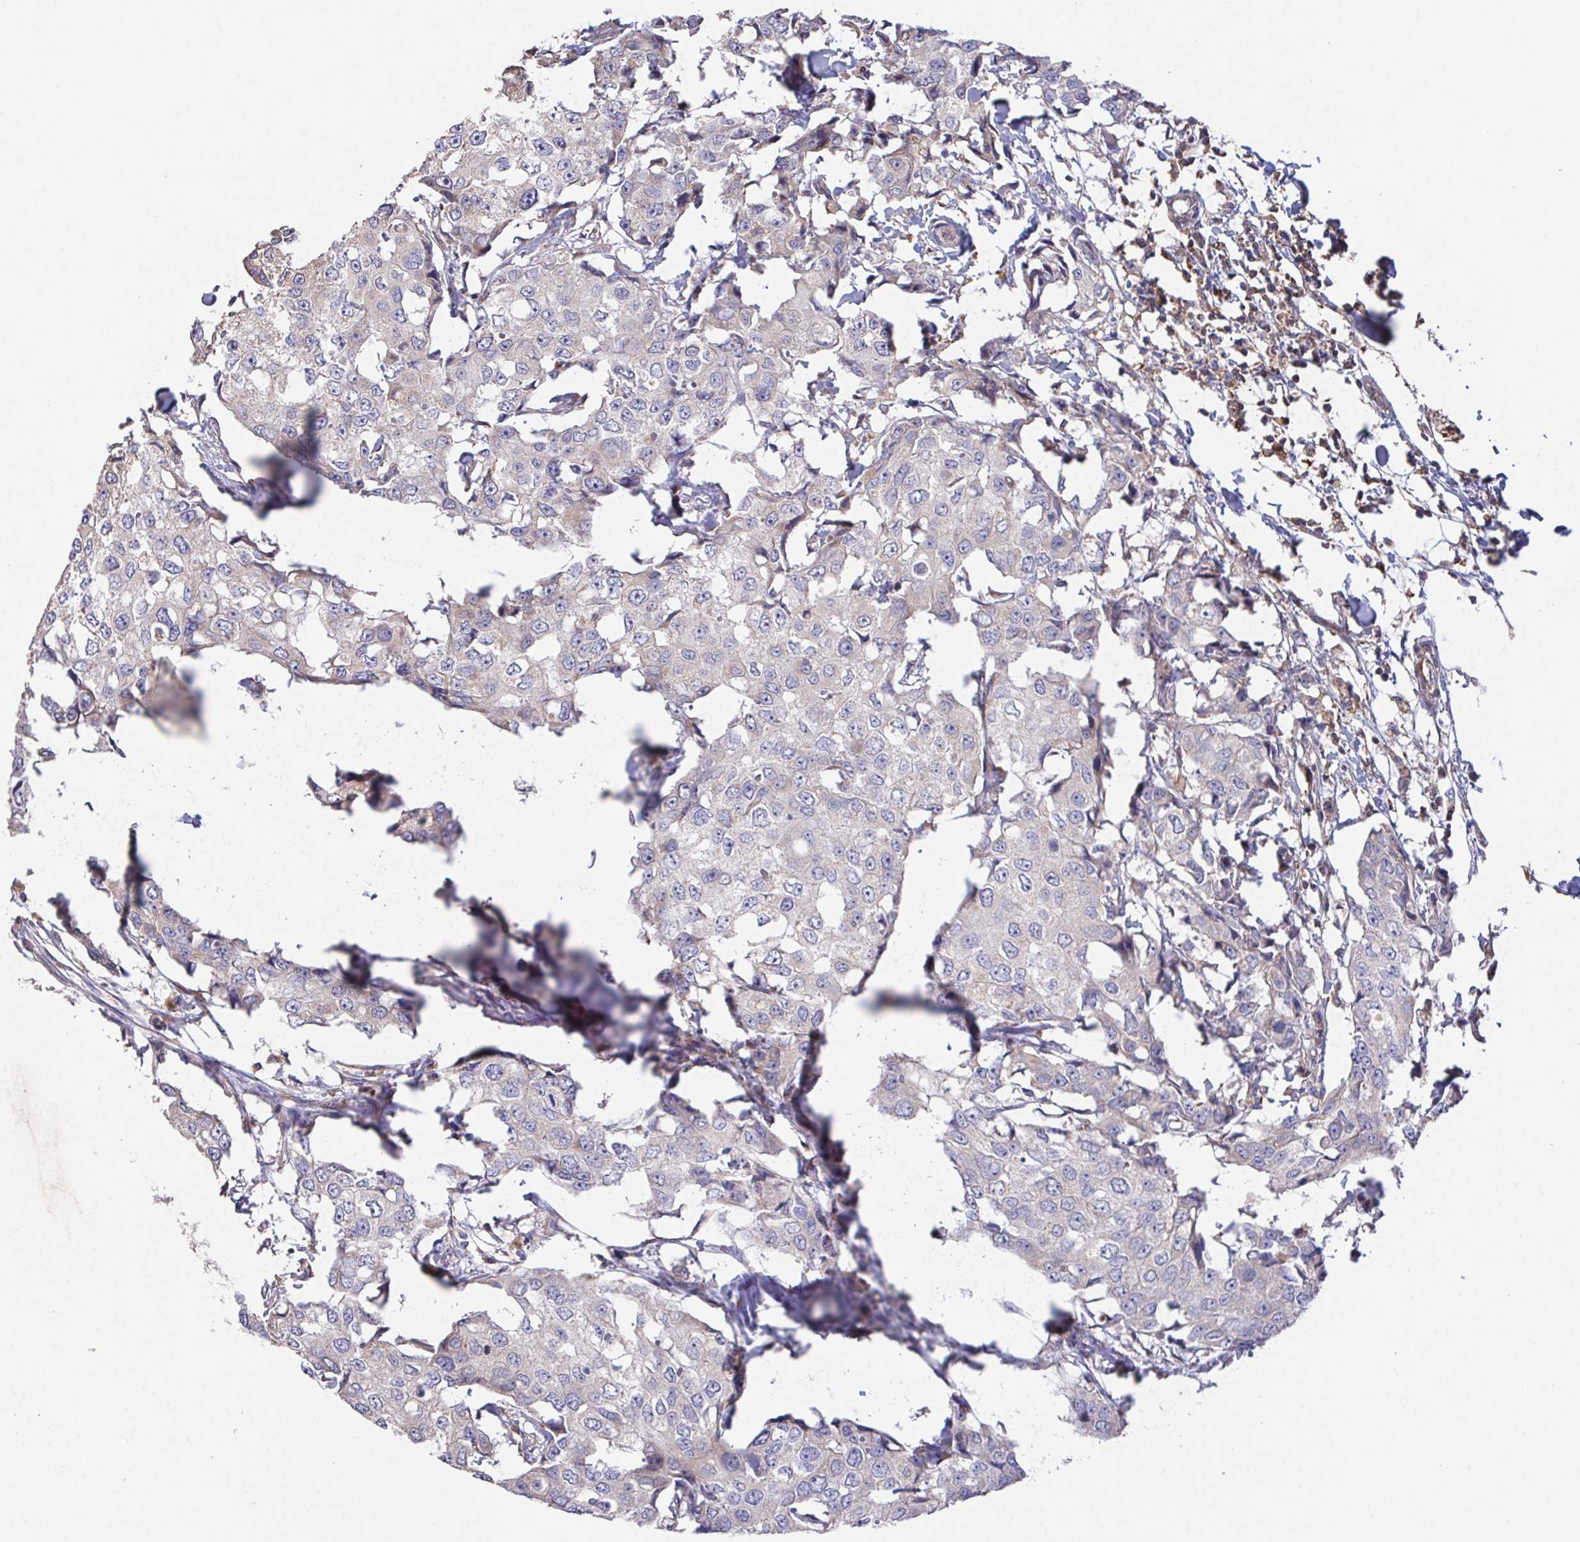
{"staining": {"intensity": "negative", "quantity": "none", "location": "none"}, "tissue": "breast cancer", "cell_type": "Tumor cells", "image_type": "cancer", "snomed": [{"axis": "morphology", "description": "Duct carcinoma"}, {"axis": "topography", "description": "Breast"}], "caption": "Immunohistochemical staining of human breast invasive ductal carcinoma exhibits no significant staining in tumor cells. (Stains: DAB immunohistochemistry (IHC) with hematoxylin counter stain, Microscopy: brightfield microscopy at high magnification).", "gene": "FAM241A", "patient": {"sex": "female", "age": 27}}